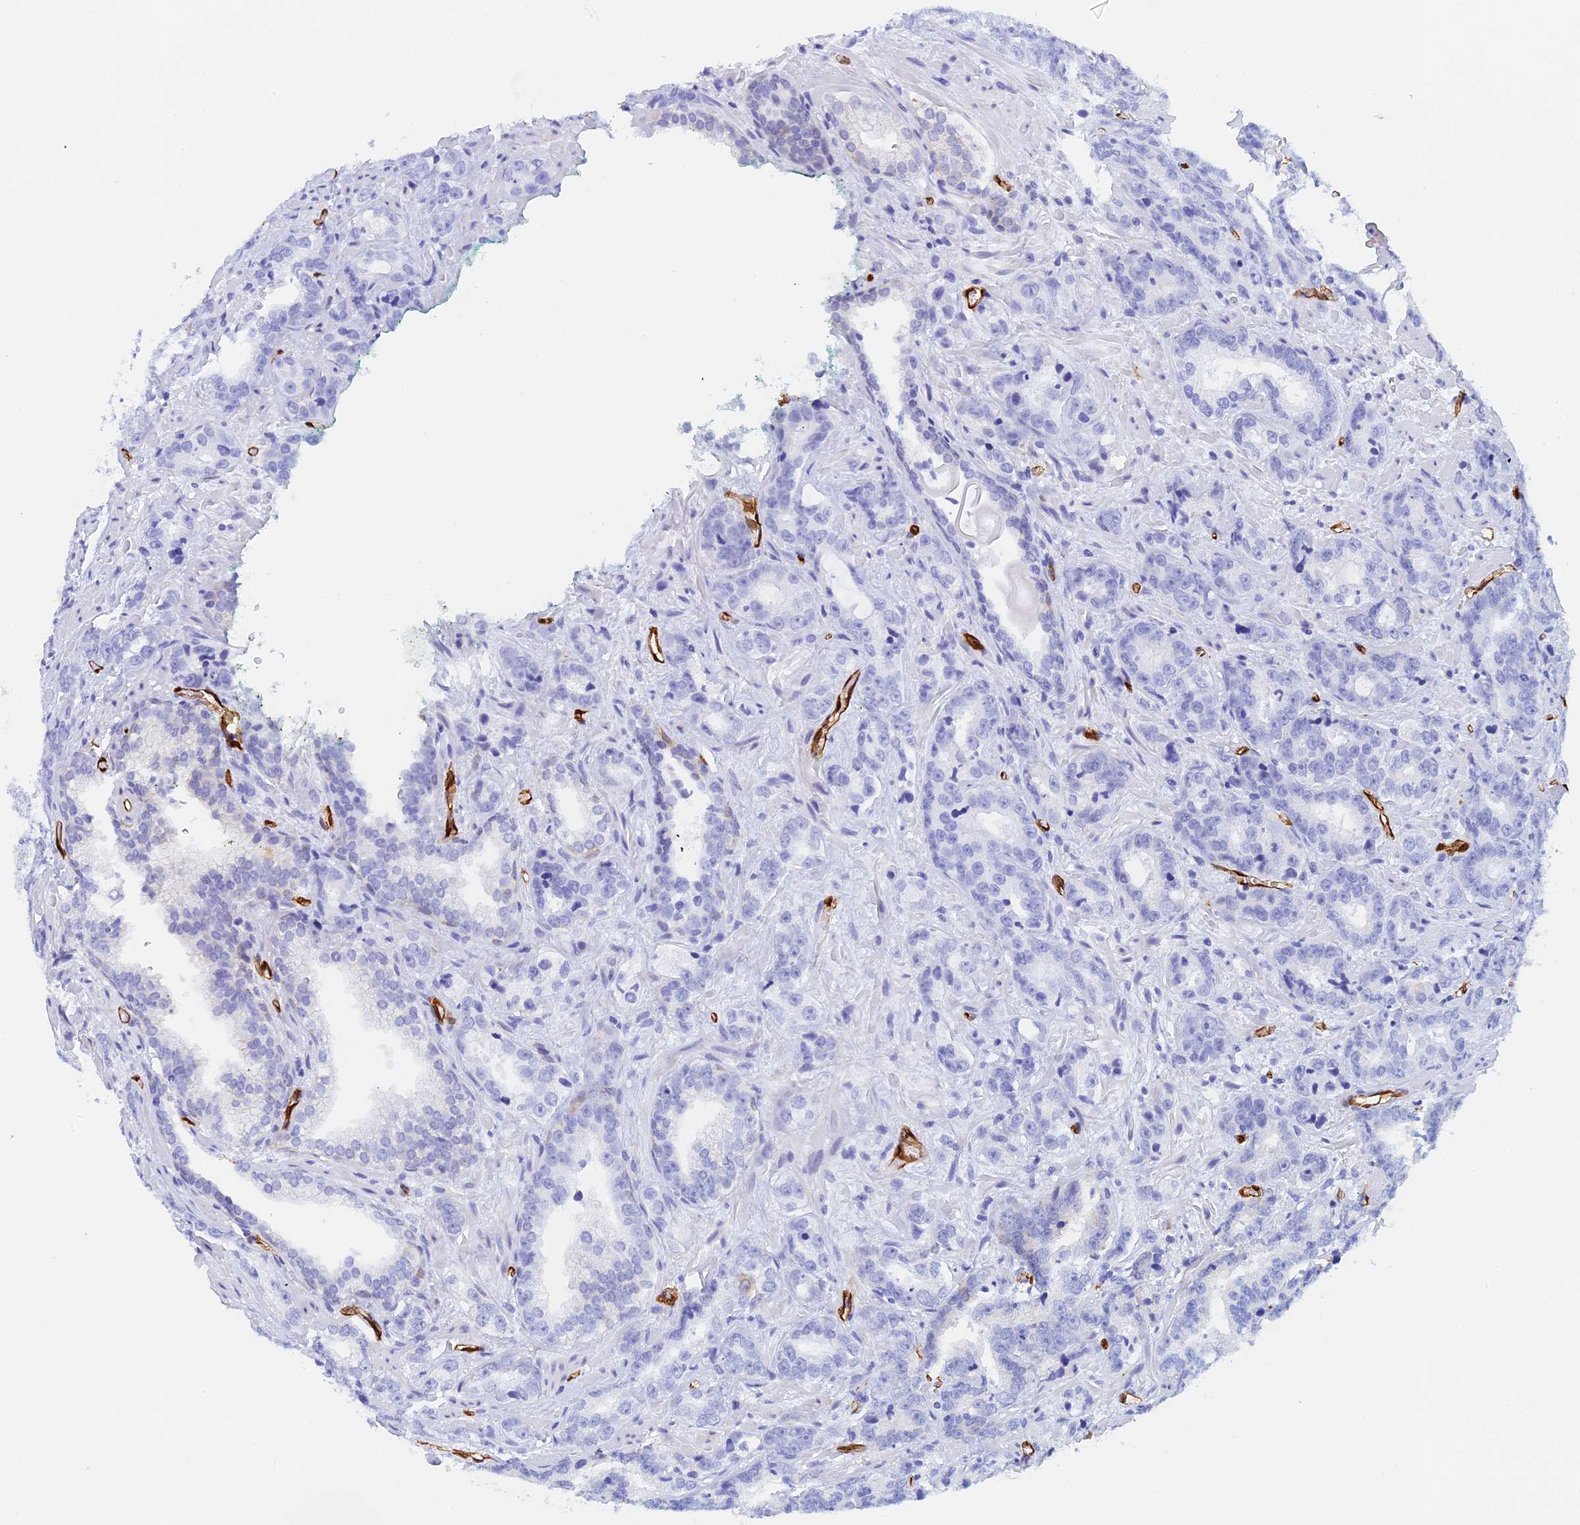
{"staining": {"intensity": "negative", "quantity": "none", "location": "none"}, "tissue": "prostate cancer", "cell_type": "Tumor cells", "image_type": "cancer", "snomed": [{"axis": "morphology", "description": "Adenocarcinoma, High grade"}, {"axis": "topography", "description": "Prostate"}], "caption": "Immunohistochemistry (IHC) of human prostate cancer (high-grade adenocarcinoma) shows no positivity in tumor cells.", "gene": "CRIP2", "patient": {"sex": "male", "age": 62}}